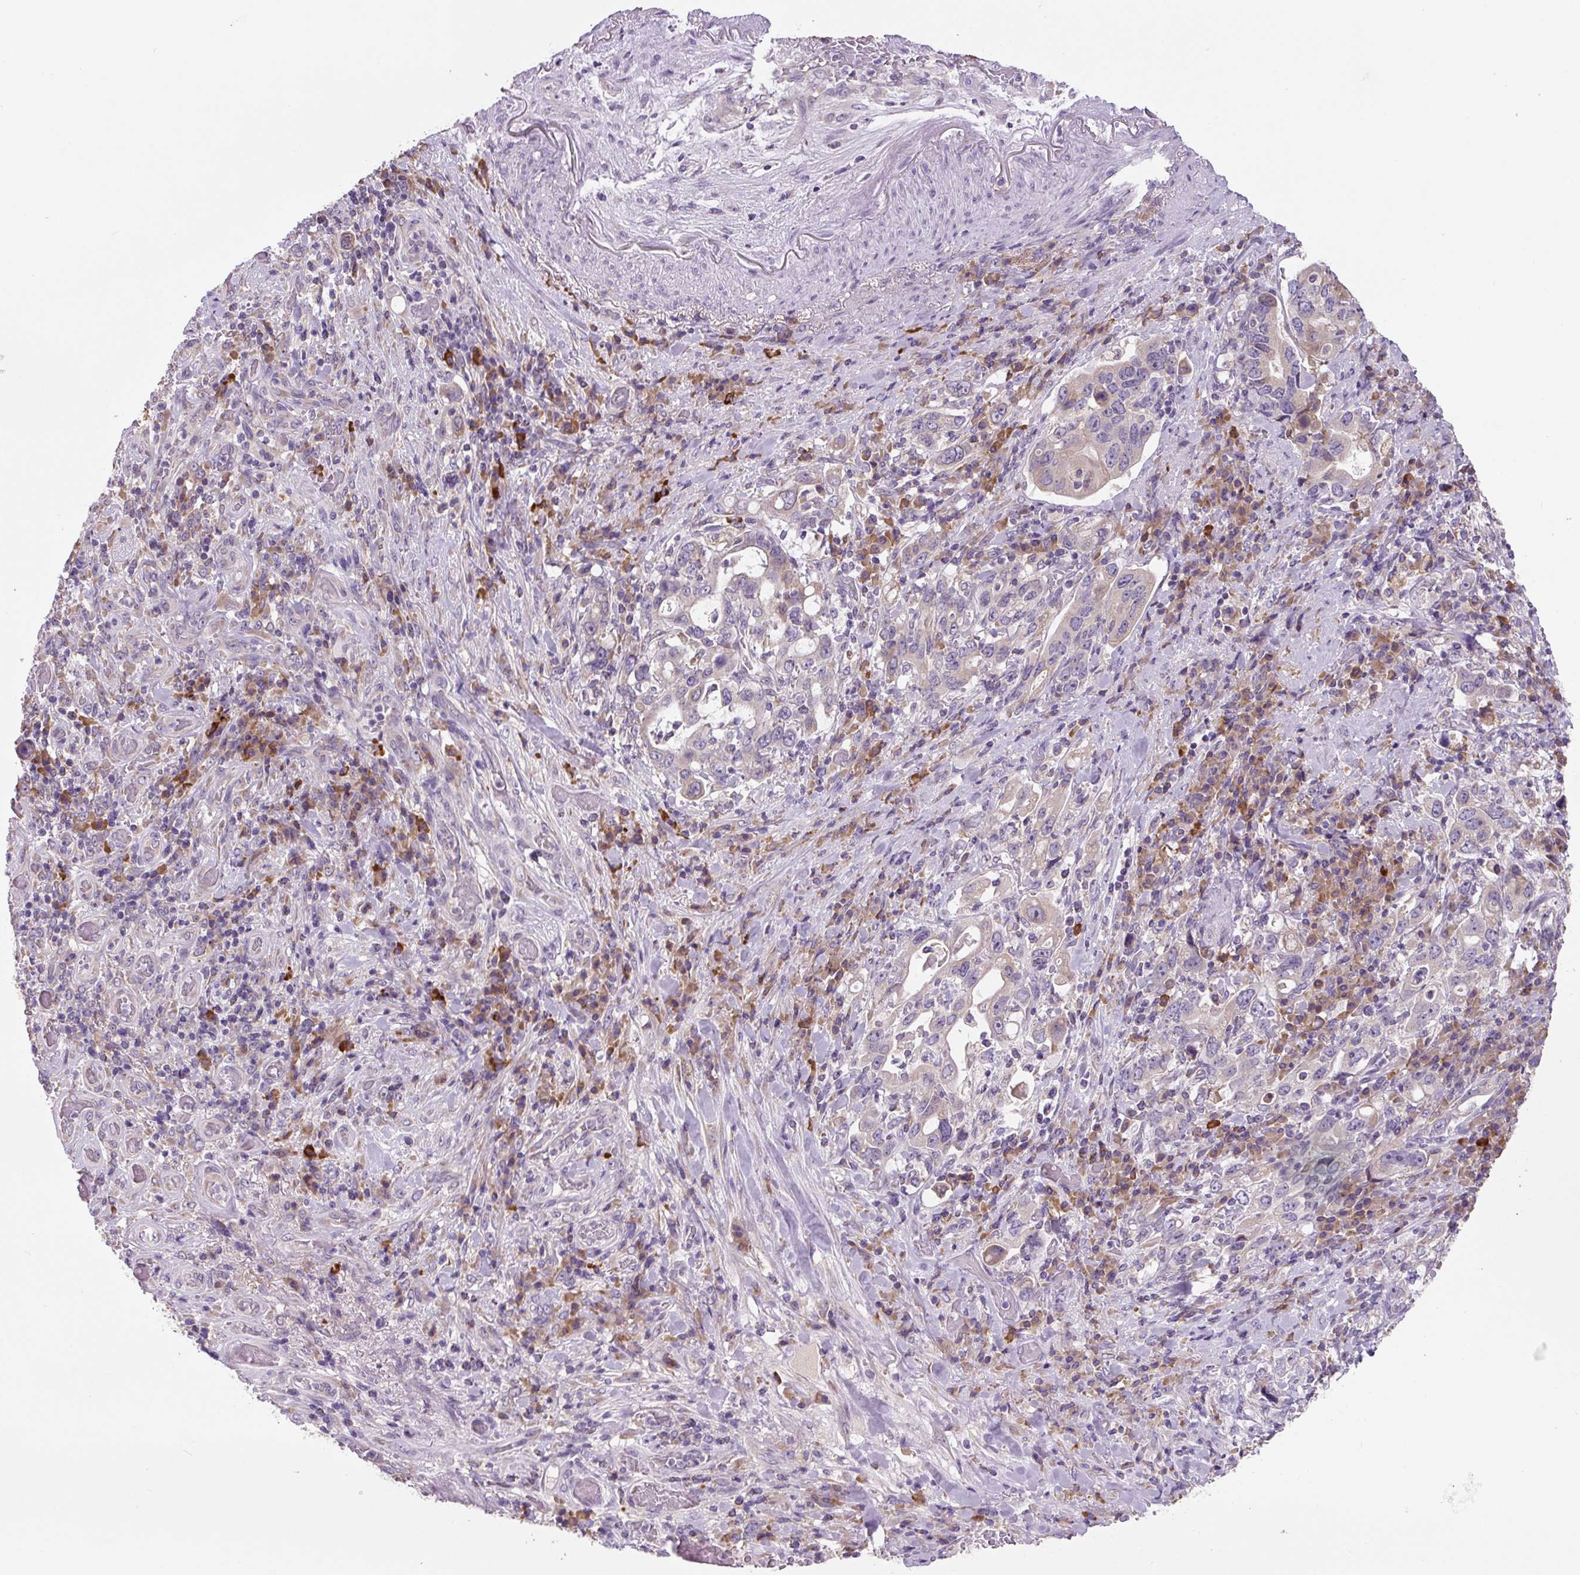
{"staining": {"intensity": "negative", "quantity": "none", "location": "none"}, "tissue": "stomach cancer", "cell_type": "Tumor cells", "image_type": "cancer", "snomed": [{"axis": "morphology", "description": "Adenocarcinoma, NOS"}, {"axis": "topography", "description": "Stomach, upper"}, {"axis": "topography", "description": "Stomach"}], "caption": "There is no significant positivity in tumor cells of adenocarcinoma (stomach).", "gene": "FZD5", "patient": {"sex": "male", "age": 62}}